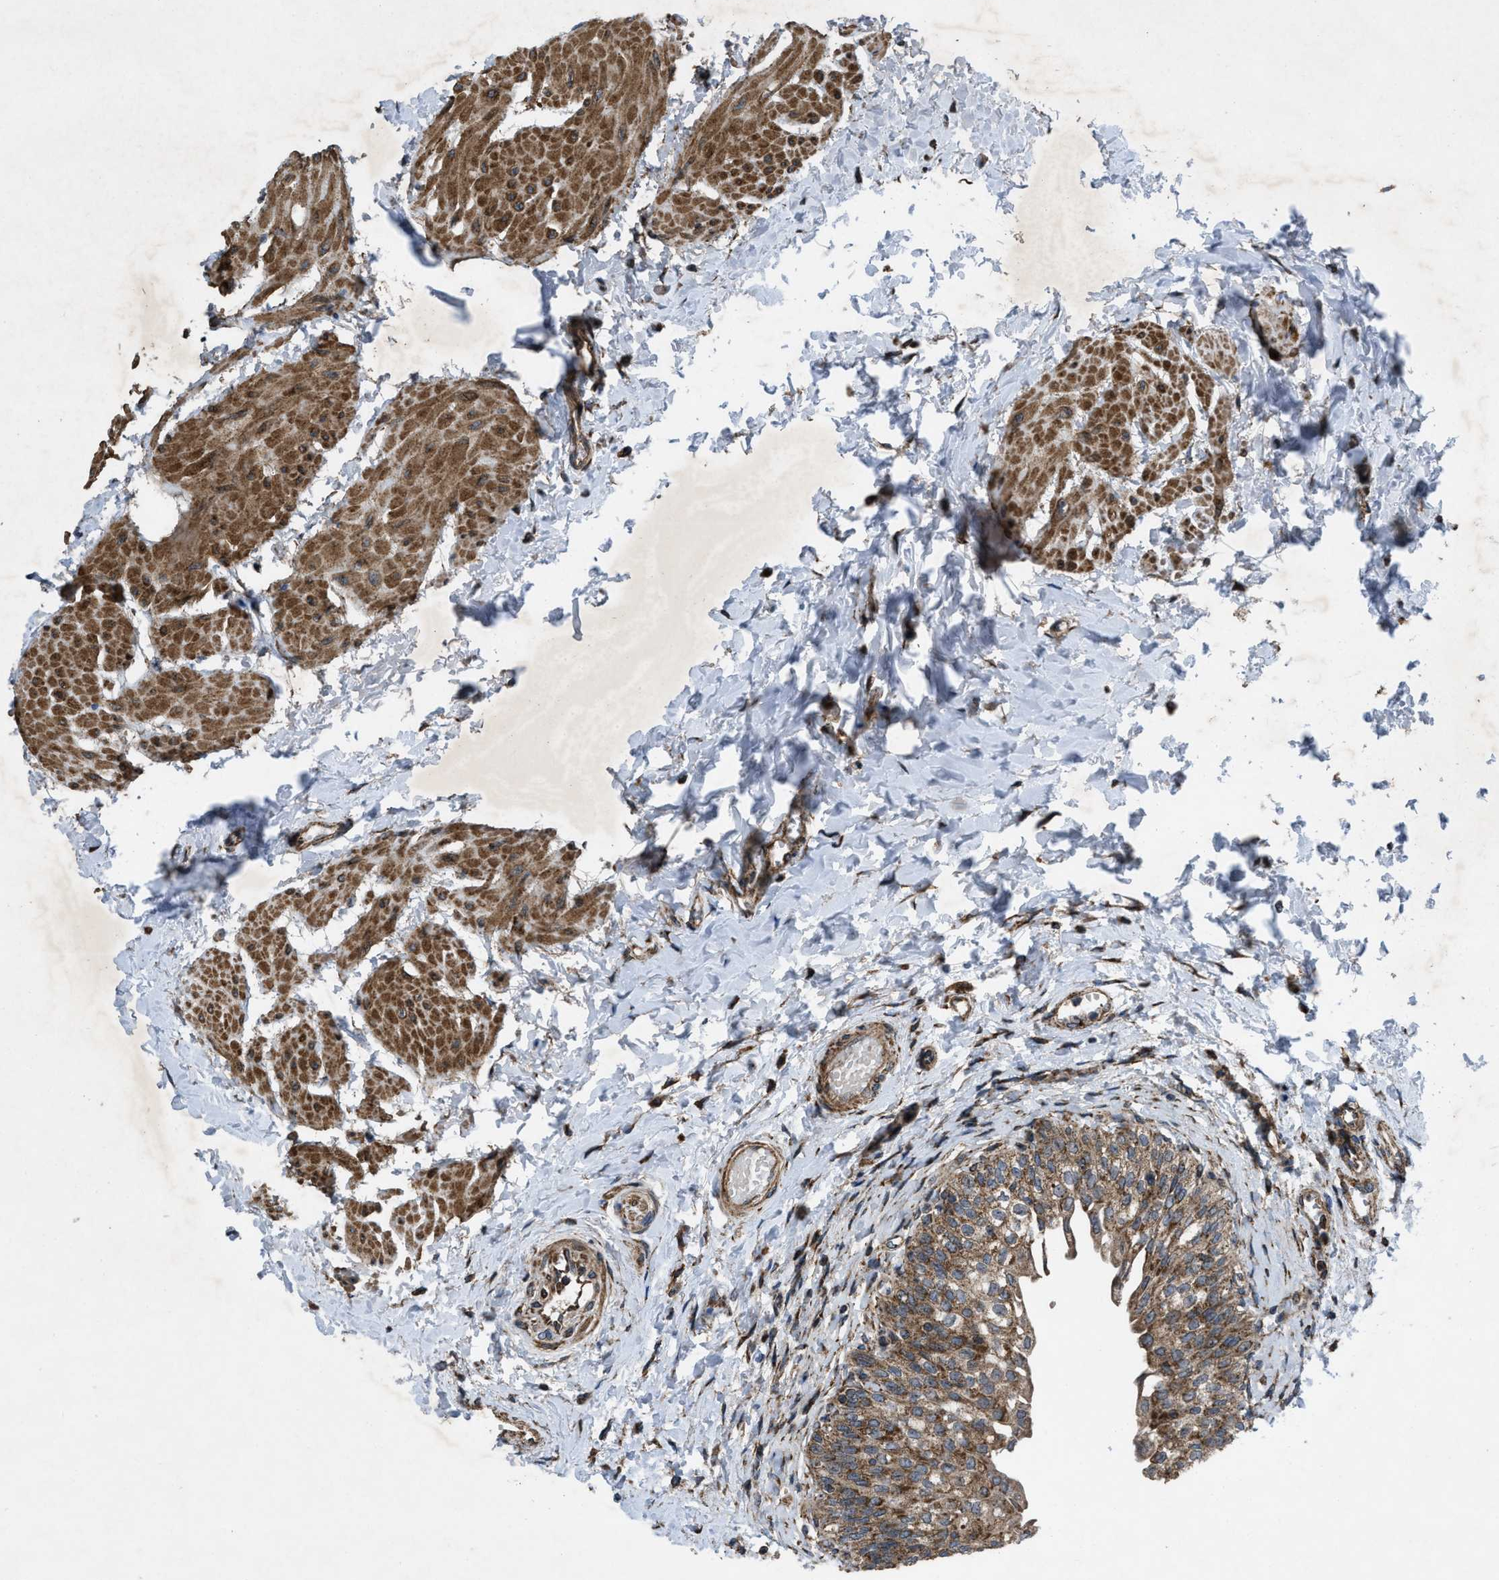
{"staining": {"intensity": "strong", "quantity": ">75%", "location": "cytoplasmic/membranous"}, "tissue": "urinary bladder", "cell_type": "Urothelial cells", "image_type": "normal", "snomed": [{"axis": "morphology", "description": "Normal tissue, NOS"}, {"axis": "topography", "description": "Urinary bladder"}], "caption": "This image exhibits benign urinary bladder stained with immunohistochemistry (IHC) to label a protein in brown. The cytoplasmic/membranous of urothelial cells show strong positivity for the protein. Nuclei are counter-stained blue.", "gene": "PER3", "patient": {"sex": "male", "age": 55}}